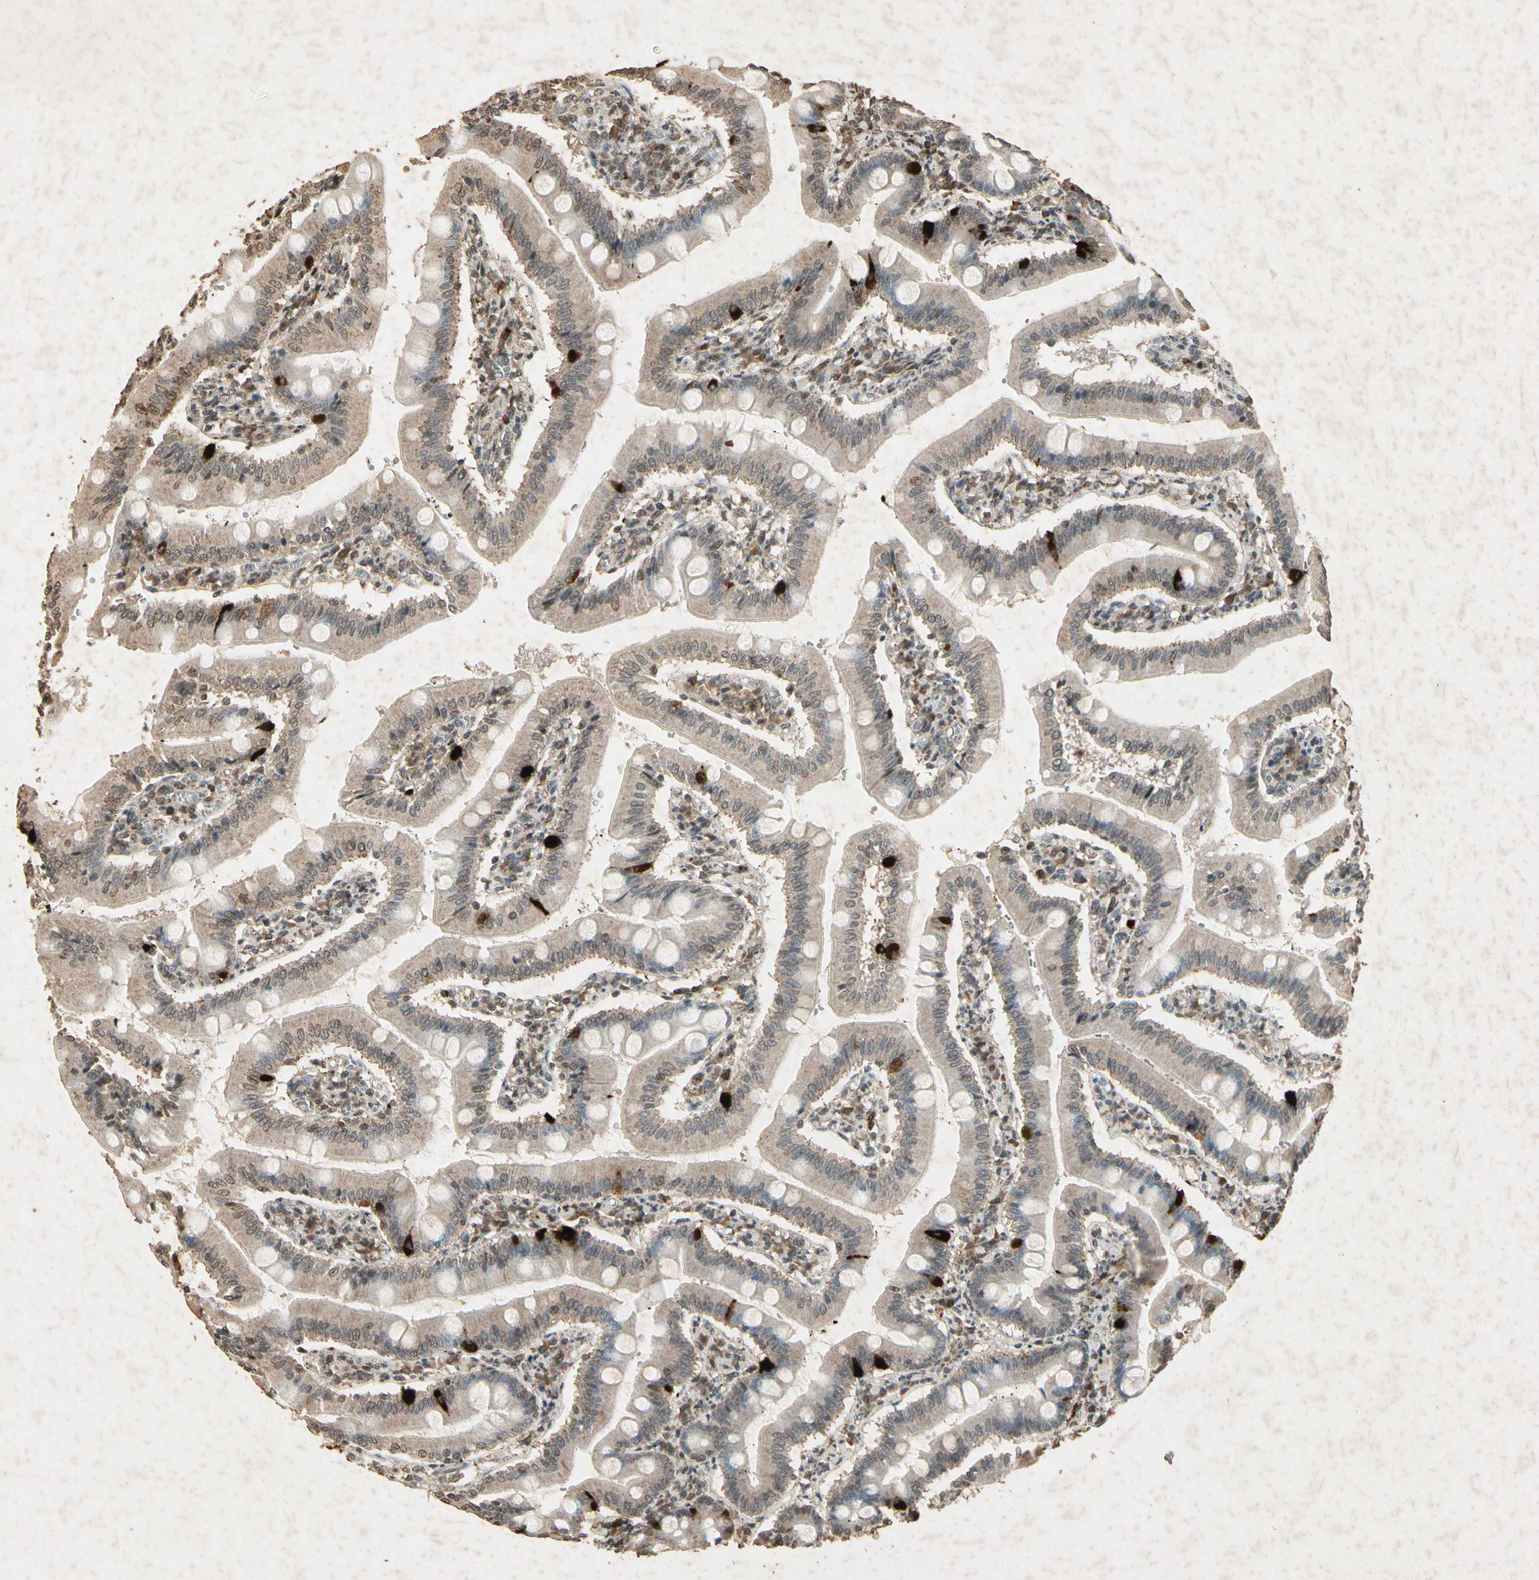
{"staining": {"intensity": "weak", "quantity": "25%-75%", "location": "cytoplasmic/membranous,nuclear"}, "tissue": "small intestine", "cell_type": "Glandular cells", "image_type": "normal", "snomed": [{"axis": "morphology", "description": "Normal tissue, NOS"}, {"axis": "topography", "description": "Small intestine"}], "caption": "This is an image of immunohistochemistry (IHC) staining of unremarkable small intestine, which shows weak positivity in the cytoplasmic/membranous,nuclear of glandular cells.", "gene": "GC", "patient": {"sex": "male", "age": 71}}